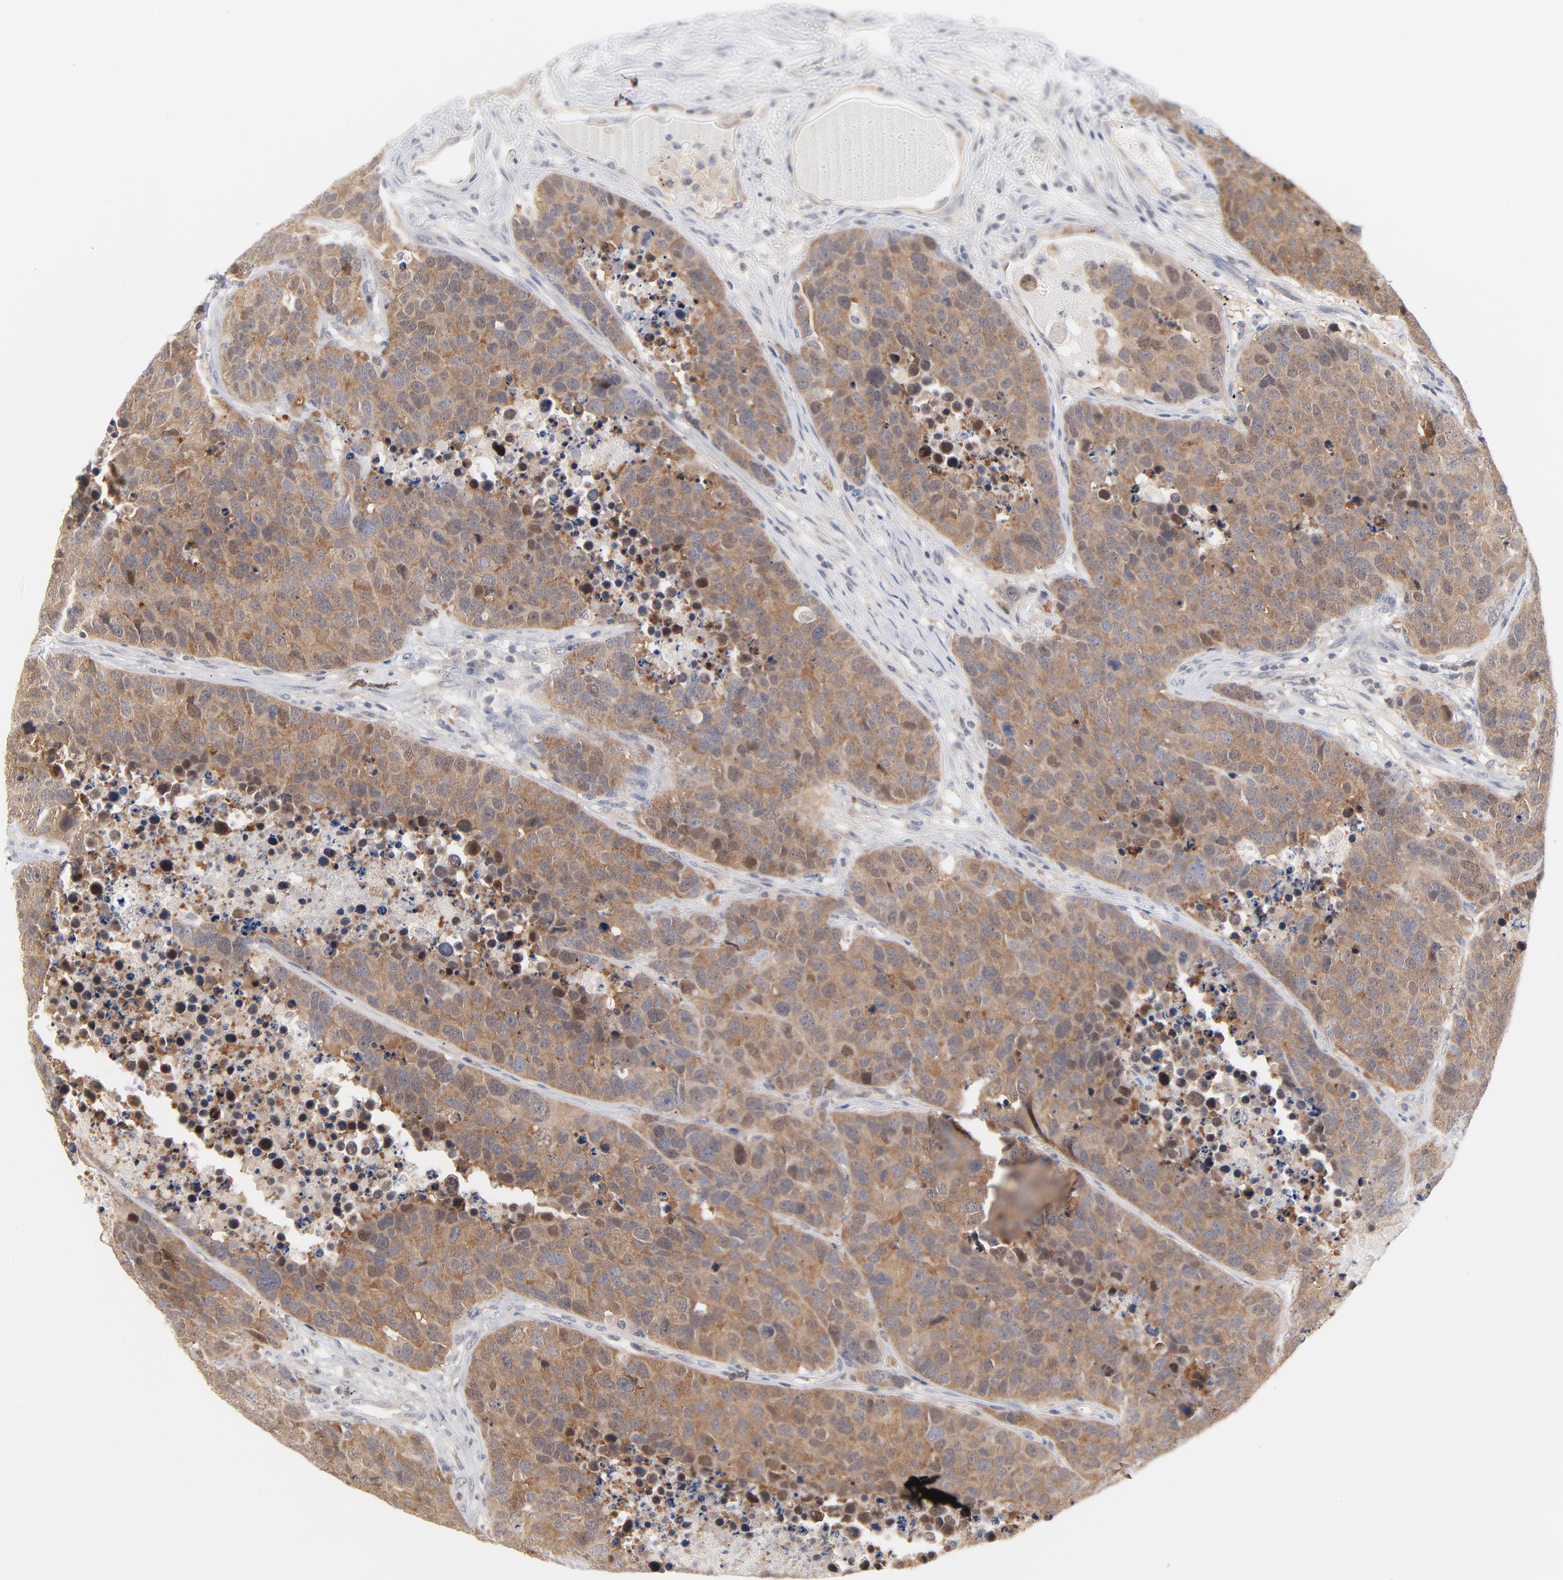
{"staining": {"intensity": "moderate", "quantity": ">75%", "location": "cytoplasmic/membranous"}, "tissue": "carcinoid", "cell_type": "Tumor cells", "image_type": "cancer", "snomed": [{"axis": "morphology", "description": "Carcinoid, malignant, NOS"}, {"axis": "topography", "description": "Lung"}], "caption": "This histopathology image demonstrates immunohistochemistry staining of human malignant carcinoid, with medium moderate cytoplasmic/membranous staining in about >75% of tumor cells.", "gene": "UBL4A", "patient": {"sex": "male", "age": 60}}